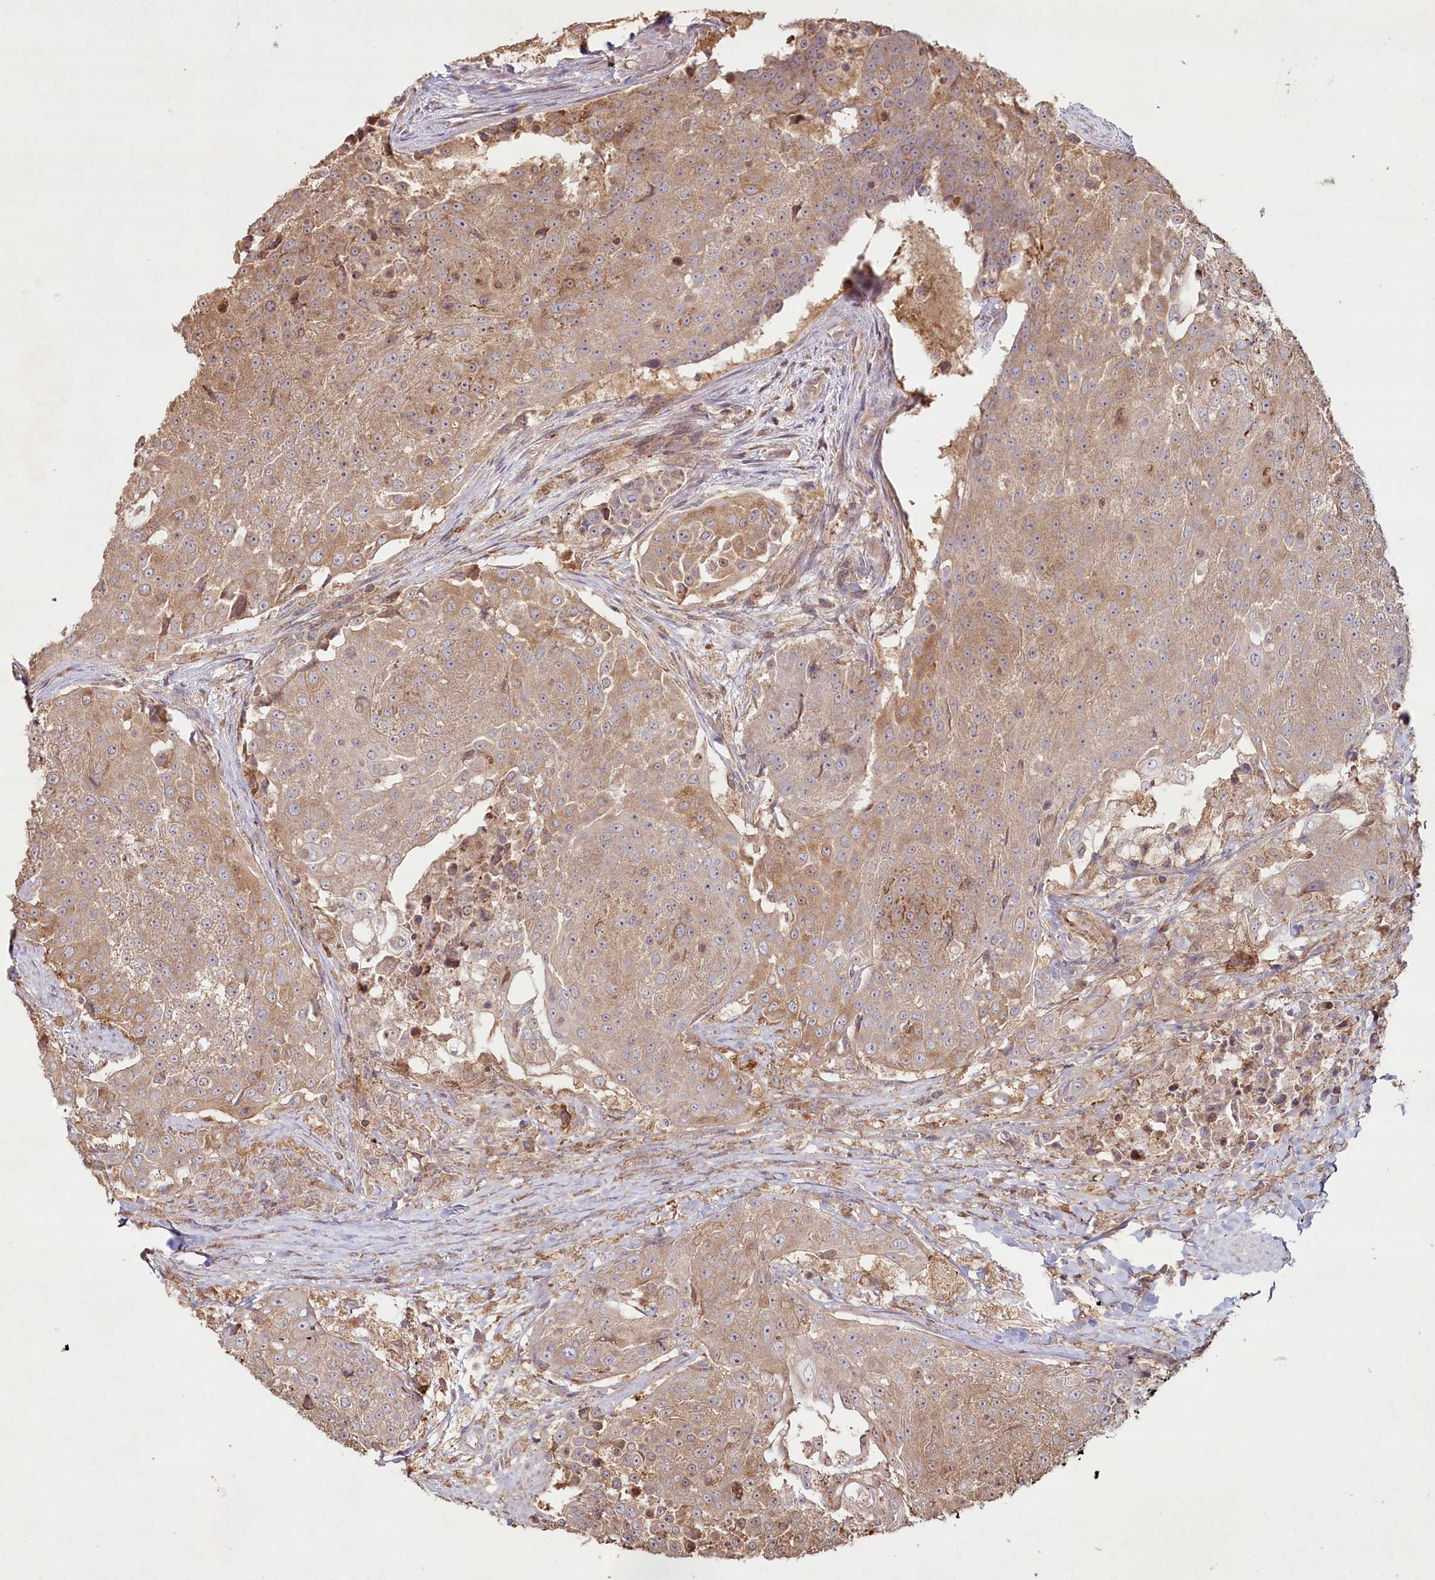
{"staining": {"intensity": "weak", "quantity": ">75%", "location": "cytoplasmic/membranous"}, "tissue": "urothelial cancer", "cell_type": "Tumor cells", "image_type": "cancer", "snomed": [{"axis": "morphology", "description": "Urothelial carcinoma, High grade"}, {"axis": "topography", "description": "Urinary bladder"}], "caption": "This image demonstrates urothelial carcinoma (high-grade) stained with IHC to label a protein in brown. The cytoplasmic/membranous of tumor cells show weak positivity for the protein. Nuclei are counter-stained blue.", "gene": "HAL", "patient": {"sex": "female", "age": 63}}